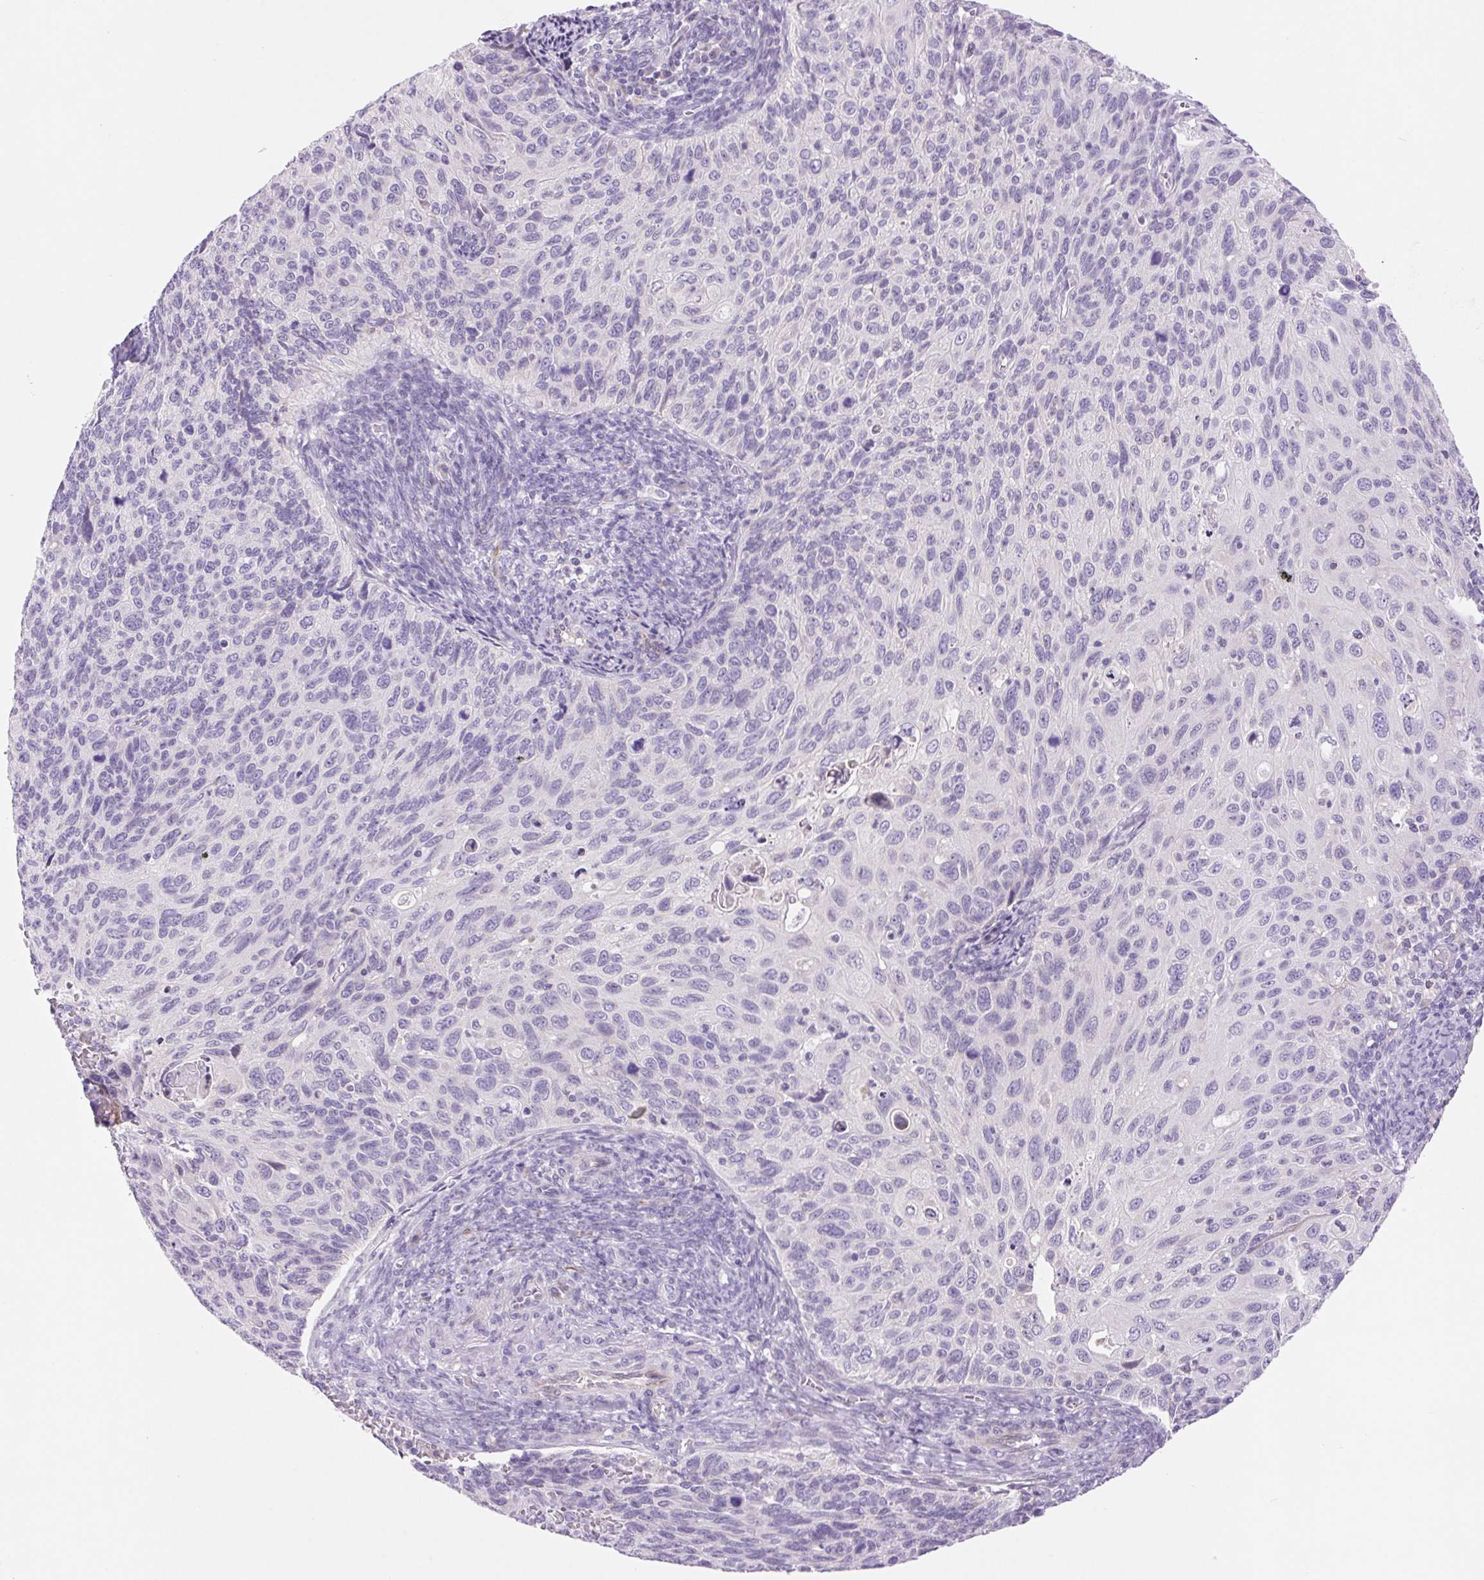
{"staining": {"intensity": "negative", "quantity": "none", "location": "none"}, "tissue": "cervical cancer", "cell_type": "Tumor cells", "image_type": "cancer", "snomed": [{"axis": "morphology", "description": "Squamous cell carcinoma, NOS"}, {"axis": "topography", "description": "Cervix"}], "caption": "Tumor cells are negative for protein expression in human cervical cancer (squamous cell carcinoma). (DAB IHC visualized using brightfield microscopy, high magnification).", "gene": "ARHGAP11B", "patient": {"sex": "female", "age": 70}}